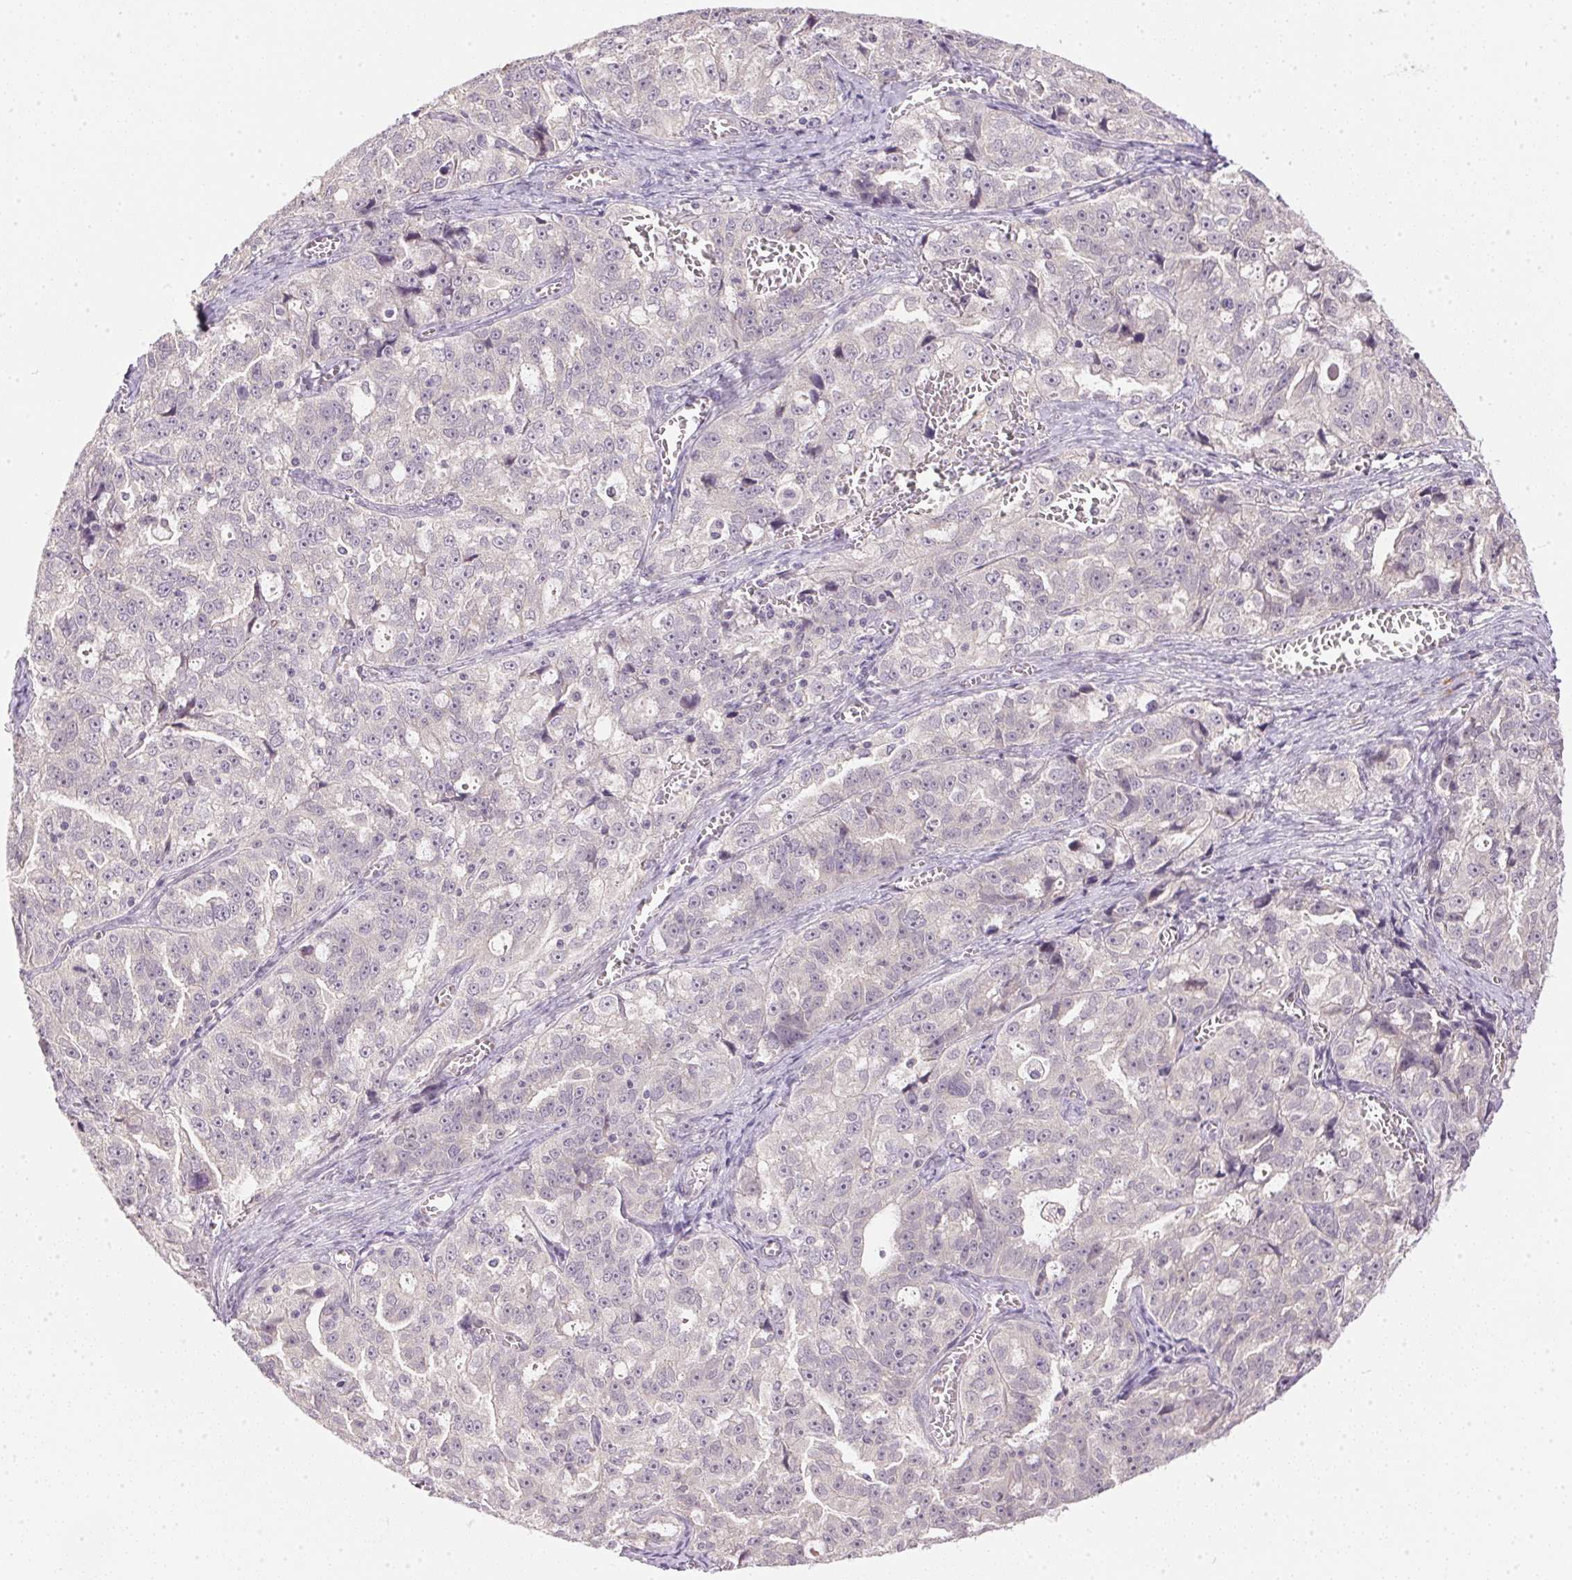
{"staining": {"intensity": "negative", "quantity": "none", "location": "none"}, "tissue": "ovarian cancer", "cell_type": "Tumor cells", "image_type": "cancer", "snomed": [{"axis": "morphology", "description": "Cystadenocarcinoma, serous, NOS"}, {"axis": "topography", "description": "Ovary"}], "caption": "A photomicrograph of ovarian cancer stained for a protein demonstrates no brown staining in tumor cells.", "gene": "TTC23L", "patient": {"sex": "female", "age": 51}}